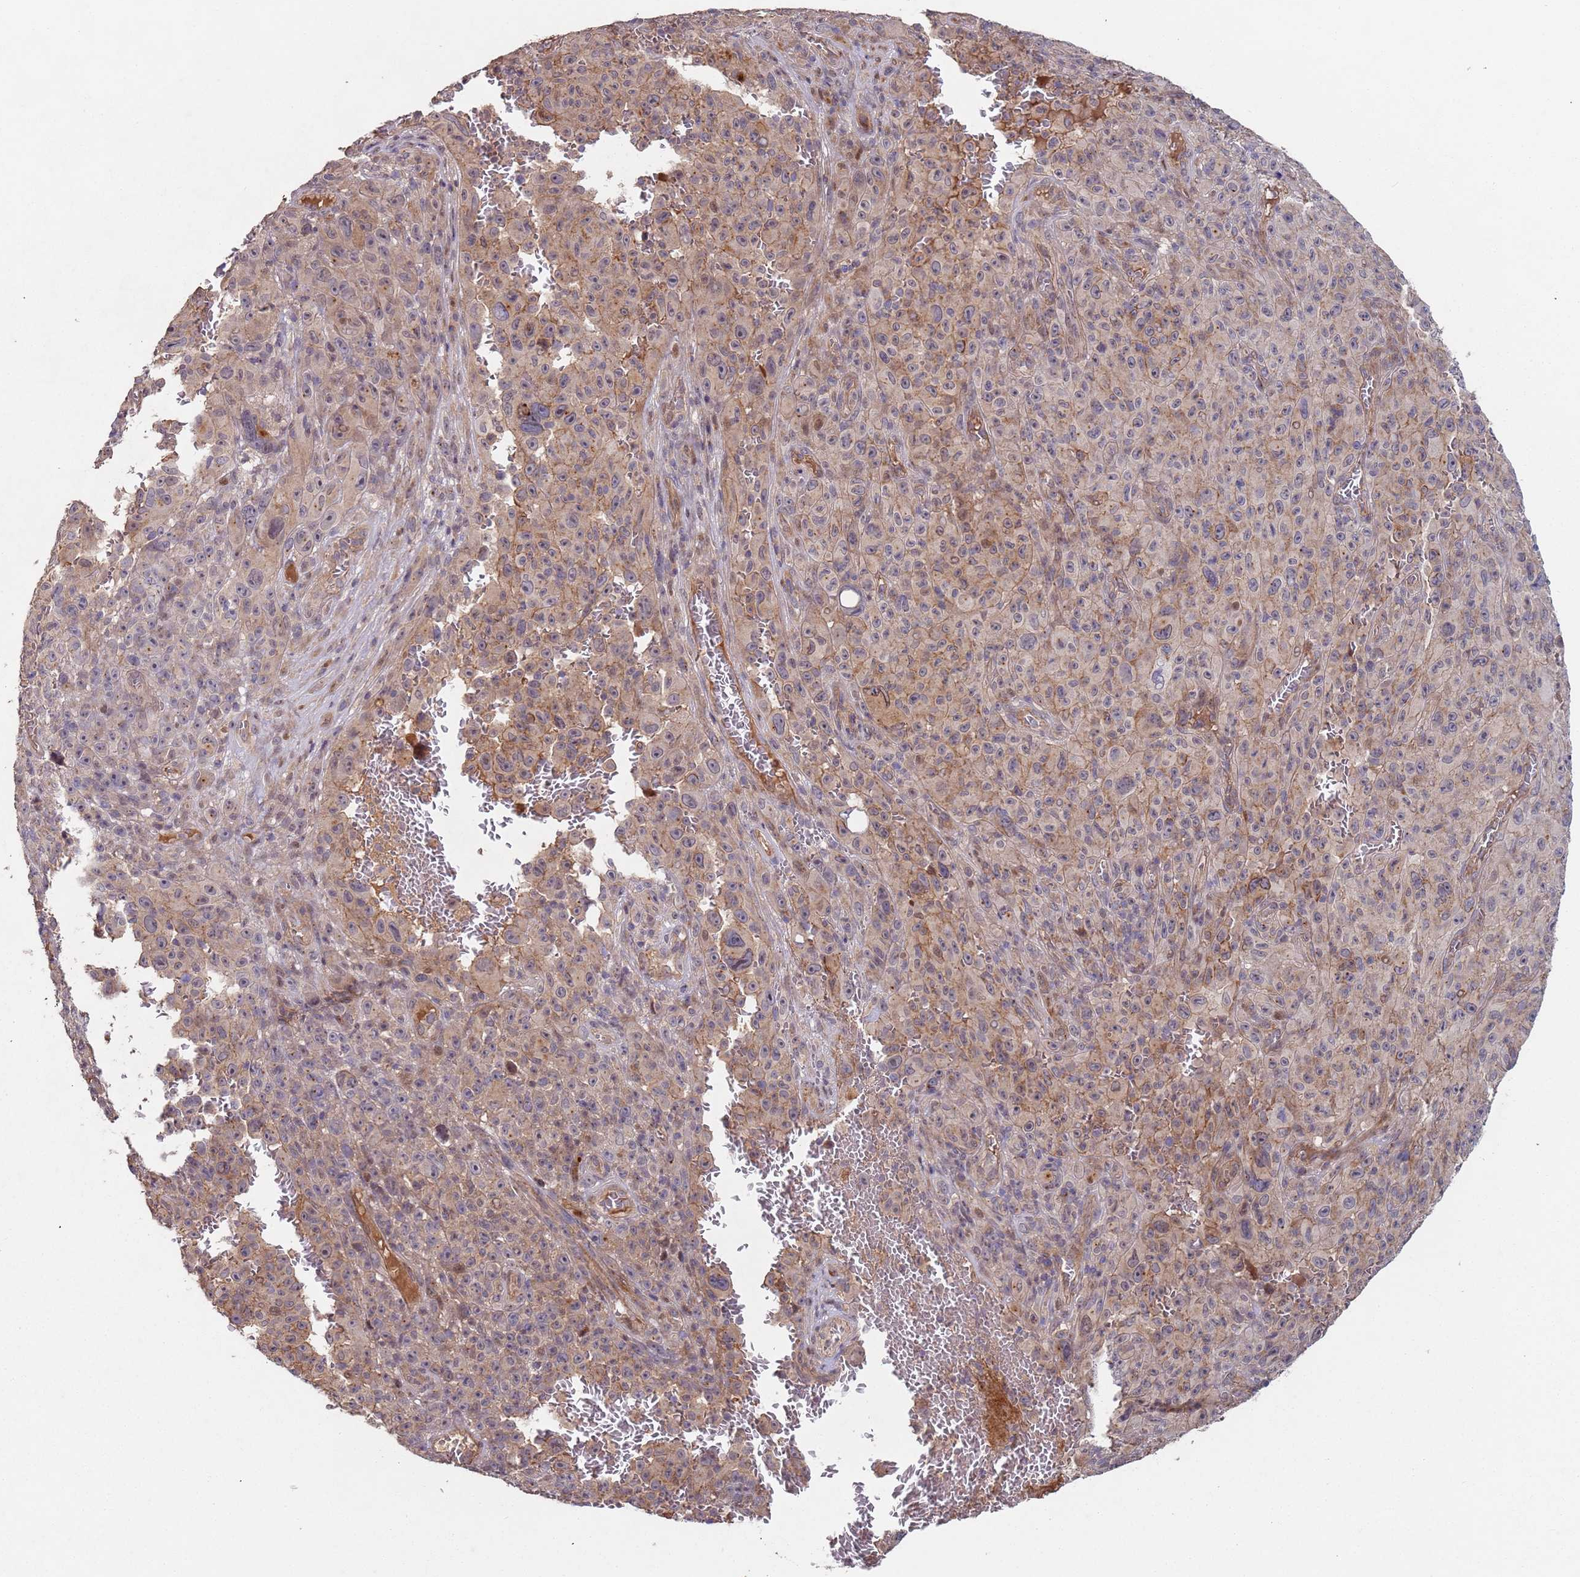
{"staining": {"intensity": "moderate", "quantity": "25%-75%", "location": "cytoplasmic/membranous"}, "tissue": "melanoma", "cell_type": "Tumor cells", "image_type": "cancer", "snomed": [{"axis": "morphology", "description": "Malignant melanoma, NOS"}, {"axis": "topography", "description": "Skin"}], "caption": "An image showing moderate cytoplasmic/membranous positivity in about 25%-75% of tumor cells in melanoma, as visualized by brown immunohistochemical staining.", "gene": "KANSL1L", "patient": {"sex": "female", "age": 82}}